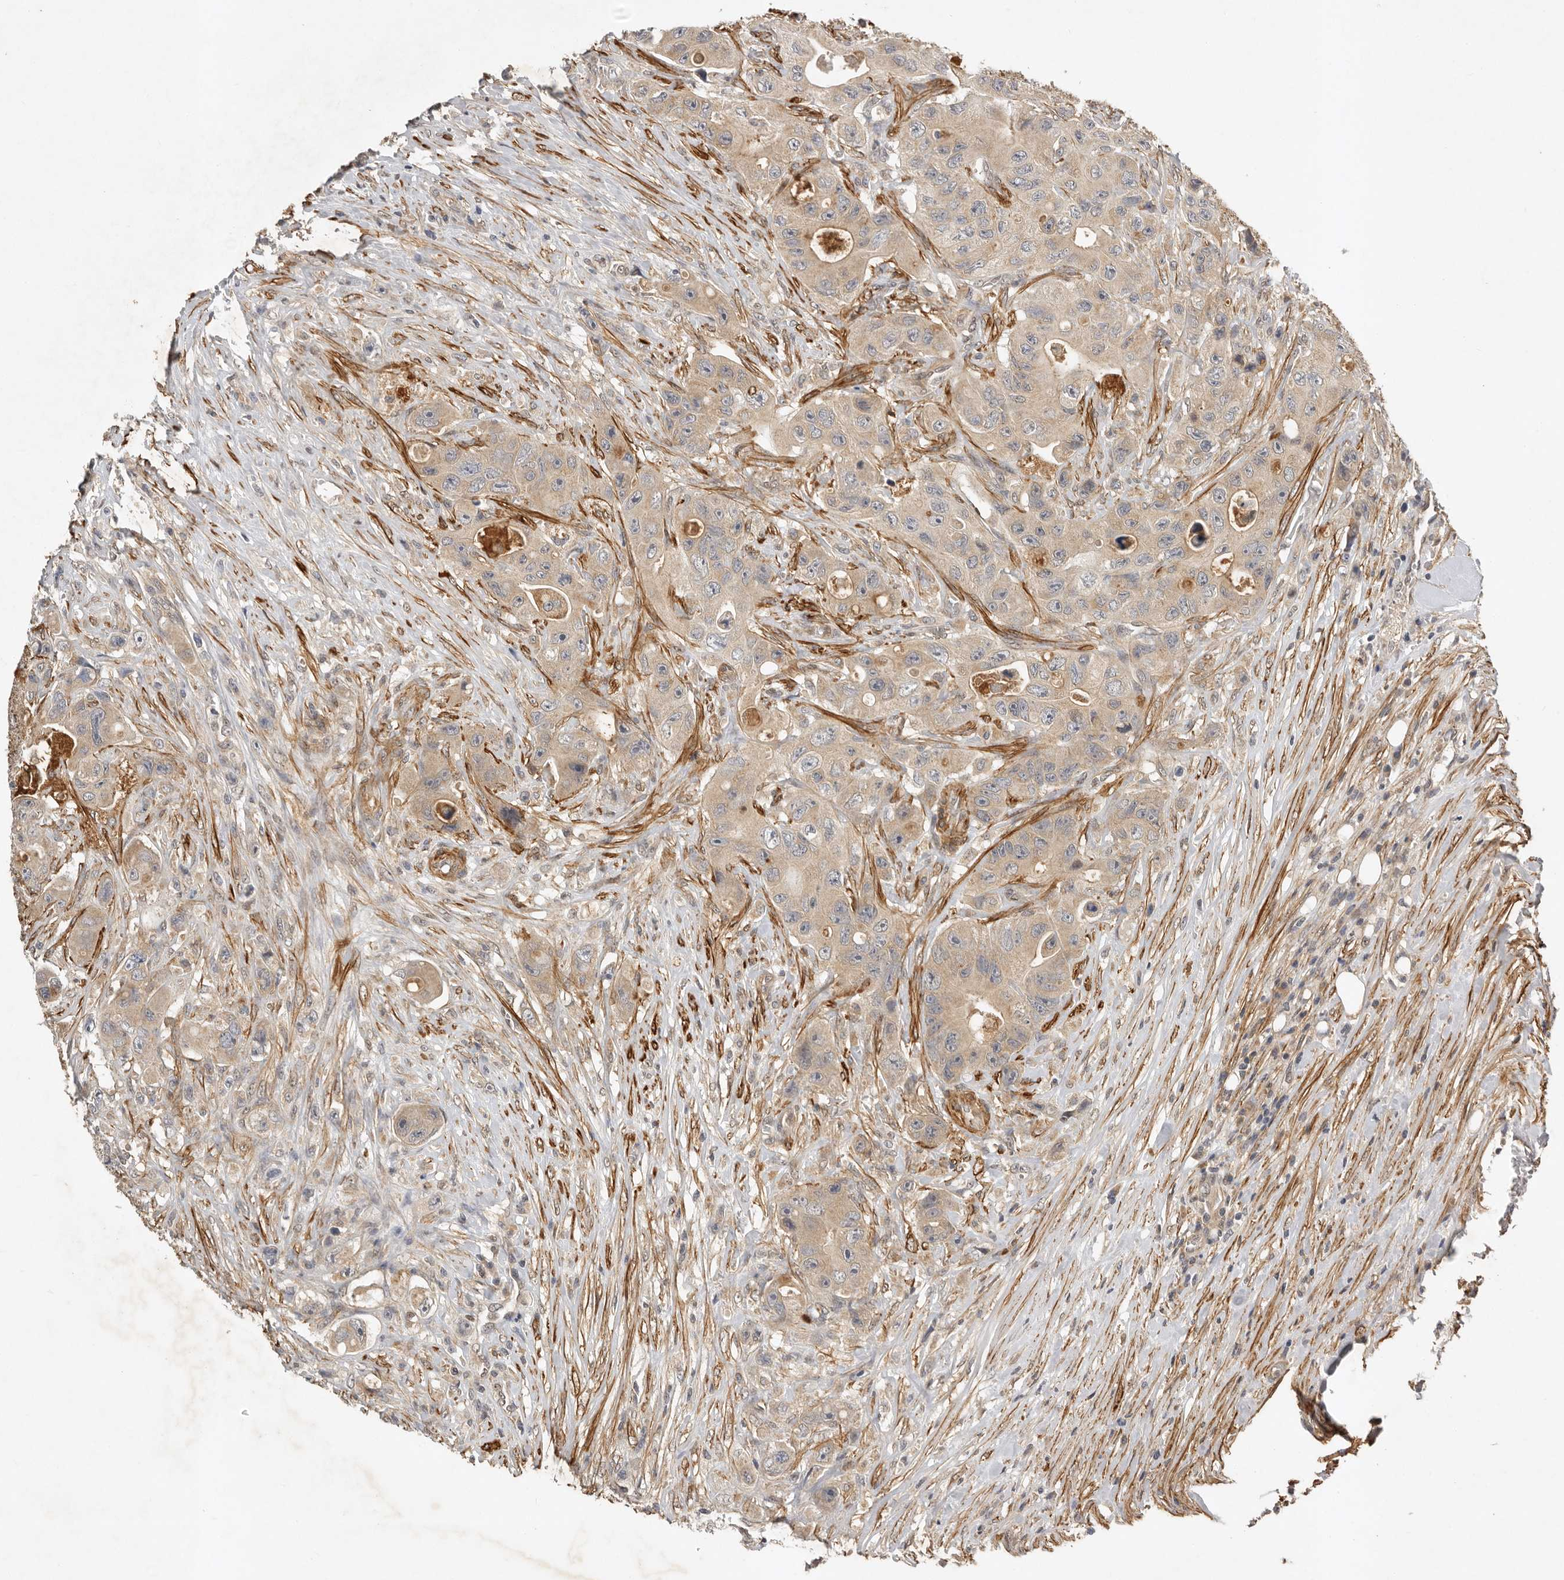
{"staining": {"intensity": "weak", "quantity": ">75%", "location": "cytoplasmic/membranous"}, "tissue": "colorectal cancer", "cell_type": "Tumor cells", "image_type": "cancer", "snomed": [{"axis": "morphology", "description": "Adenocarcinoma, NOS"}, {"axis": "topography", "description": "Colon"}], "caption": "A histopathology image showing weak cytoplasmic/membranous positivity in about >75% of tumor cells in colorectal cancer, as visualized by brown immunohistochemical staining.", "gene": "RNF157", "patient": {"sex": "female", "age": 46}}